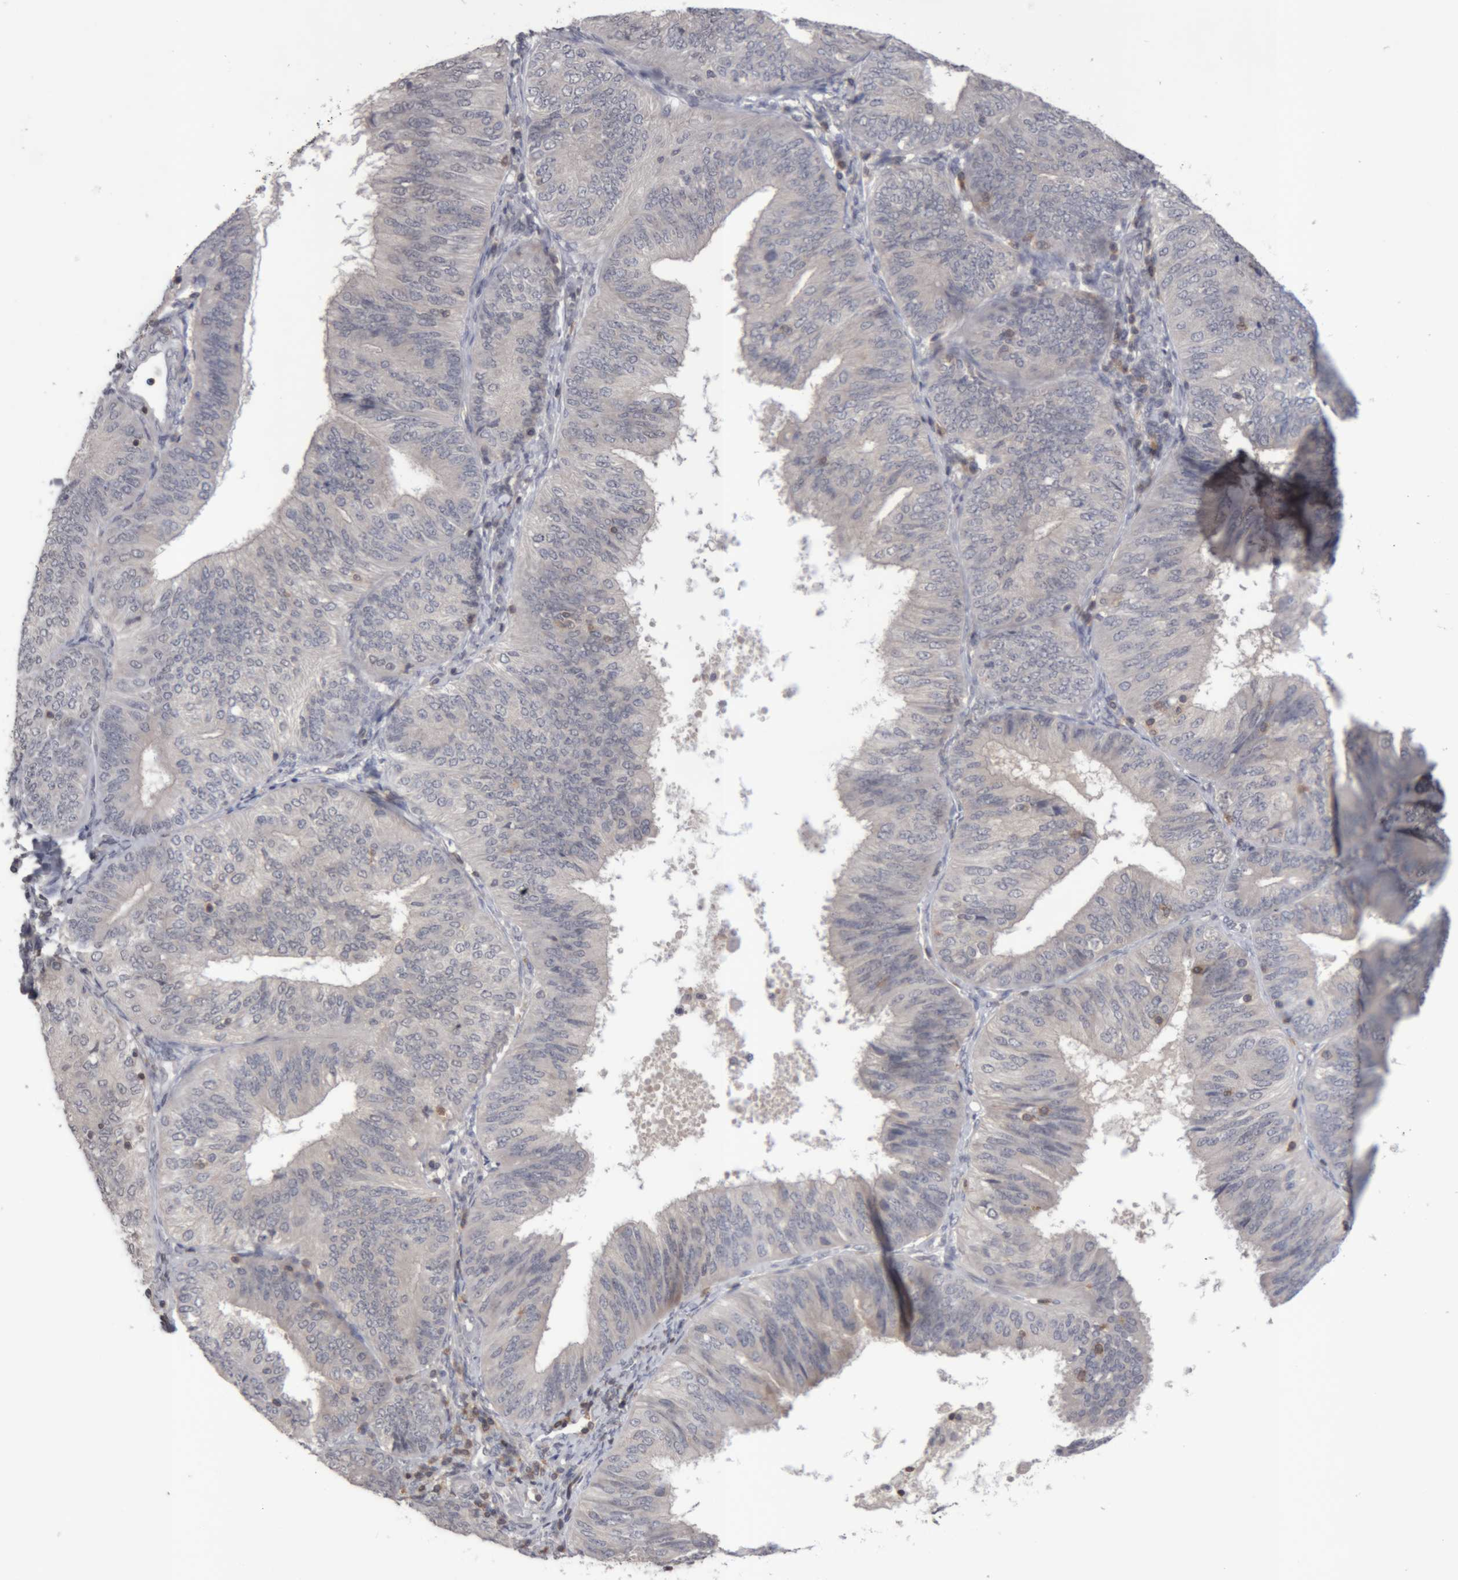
{"staining": {"intensity": "negative", "quantity": "none", "location": "none"}, "tissue": "endometrial cancer", "cell_type": "Tumor cells", "image_type": "cancer", "snomed": [{"axis": "morphology", "description": "Adenocarcinoma, NOS"}, {"axis": "topography", "description": "Endometrium"}], "caption": "An immunohistochemistry (IHC) micrograph of adenocarcinoma (endometrial) is shown. There is no staining in tumor cells of adenocarcinoma (endometrial). The staining is performed using DAB (3,3'-diaminobenzidine) brown chromogen with nuclei counter-stained in using hematoxylin.", "gene": "NFATC2", "patient": {"sex": "female", "age": 58}}